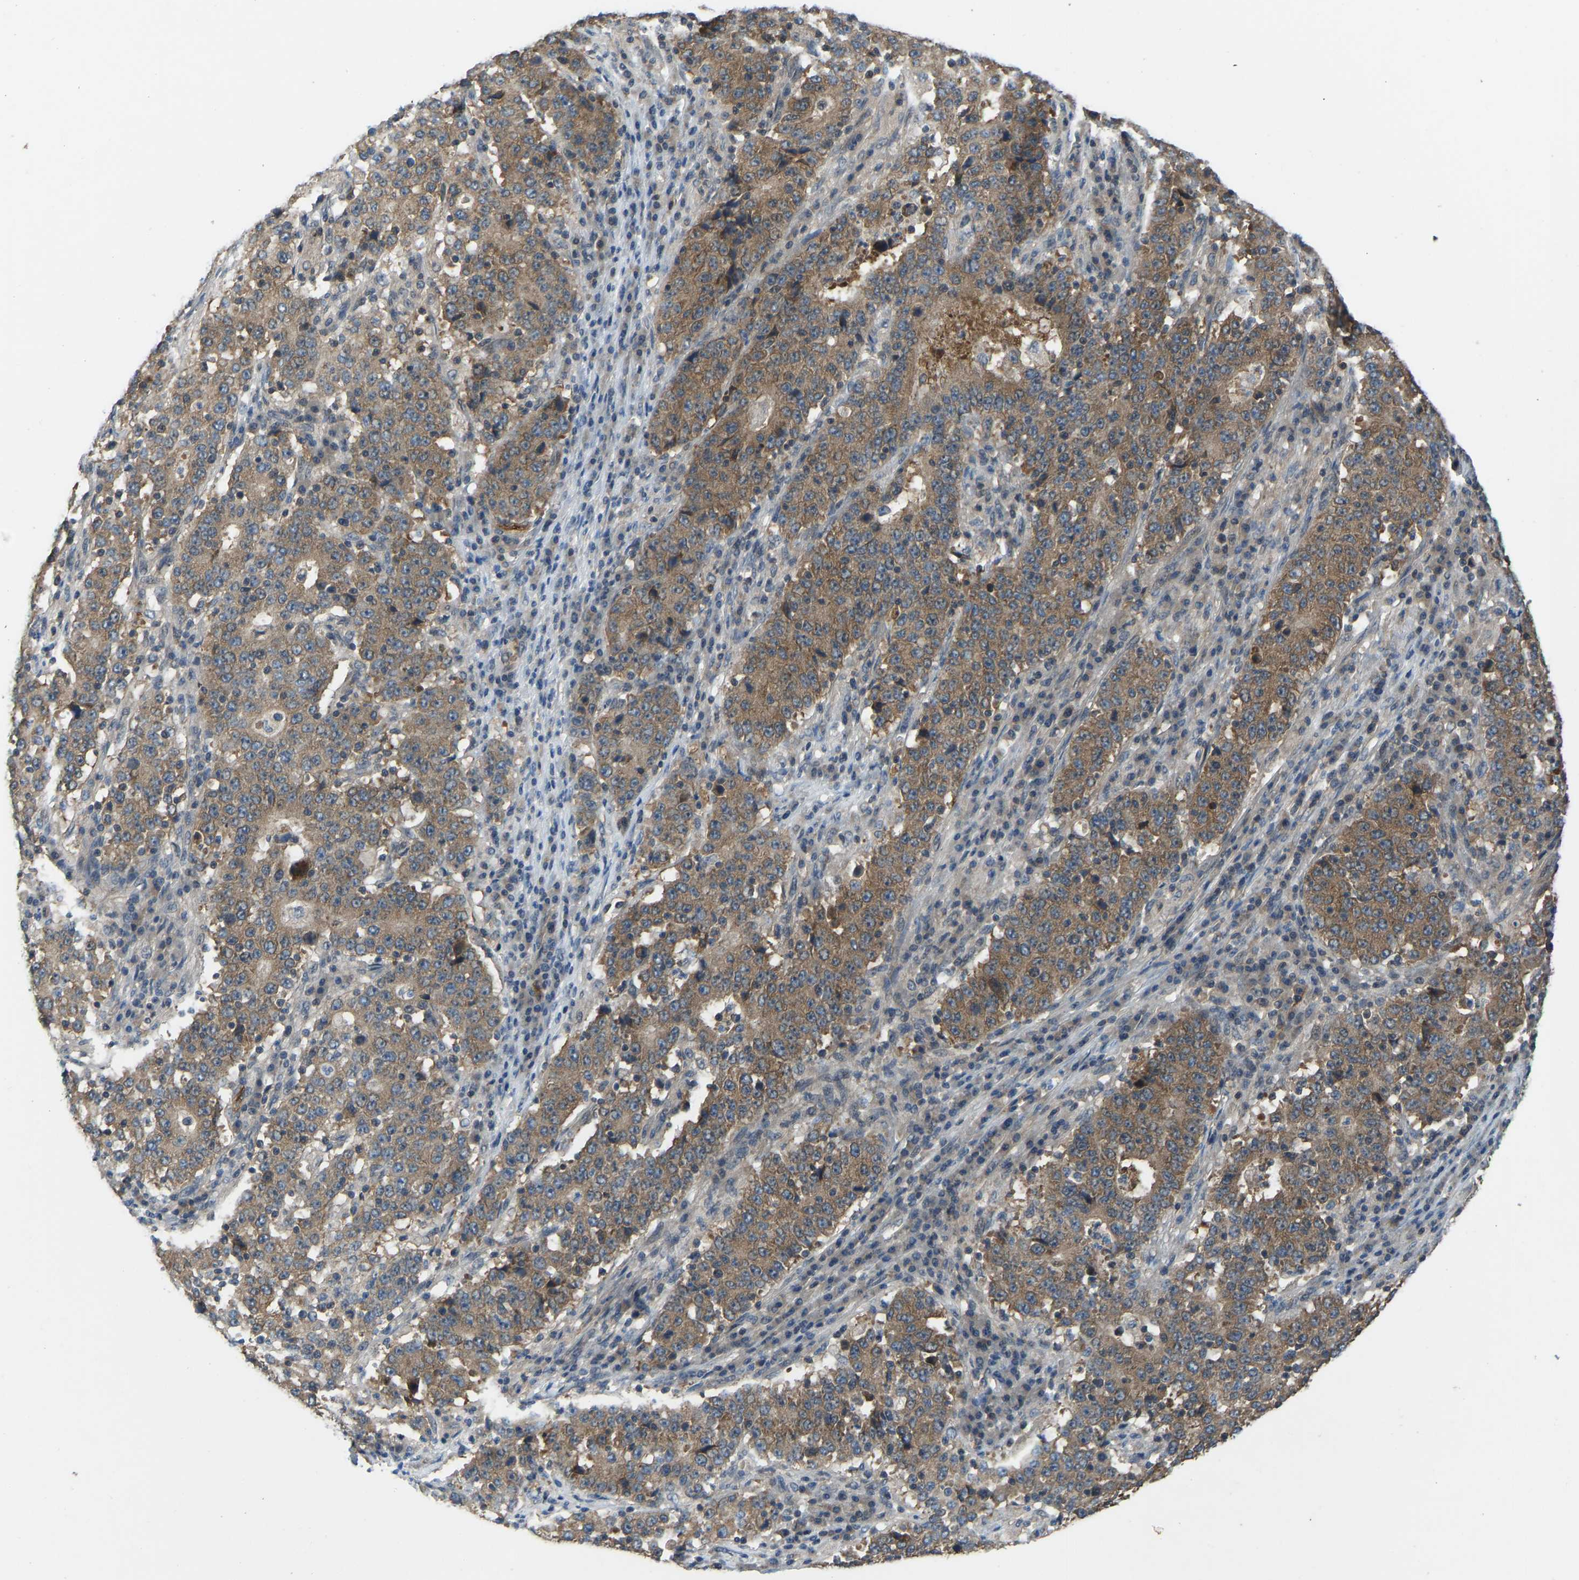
{"staining": {"intensity": "moderate", "quantity": ">75%", "location": "cytoplasmic/membranous"}, "tissue": "stomach cancer", "cell_type": "Tumor cells", "image_type": "cancer", "snomed": [{"axis": "morphology", "description": "Adenocarcinoma, NOS"}, {"axis": "topography", "description": "Stomach"}], "caption": "Human stomach adenocarcinoma stained with a protein marker demonstrates moderate staining in tumor cells.", "gene": "CCT8", "patient": {"sex": "male", "age": 59}}